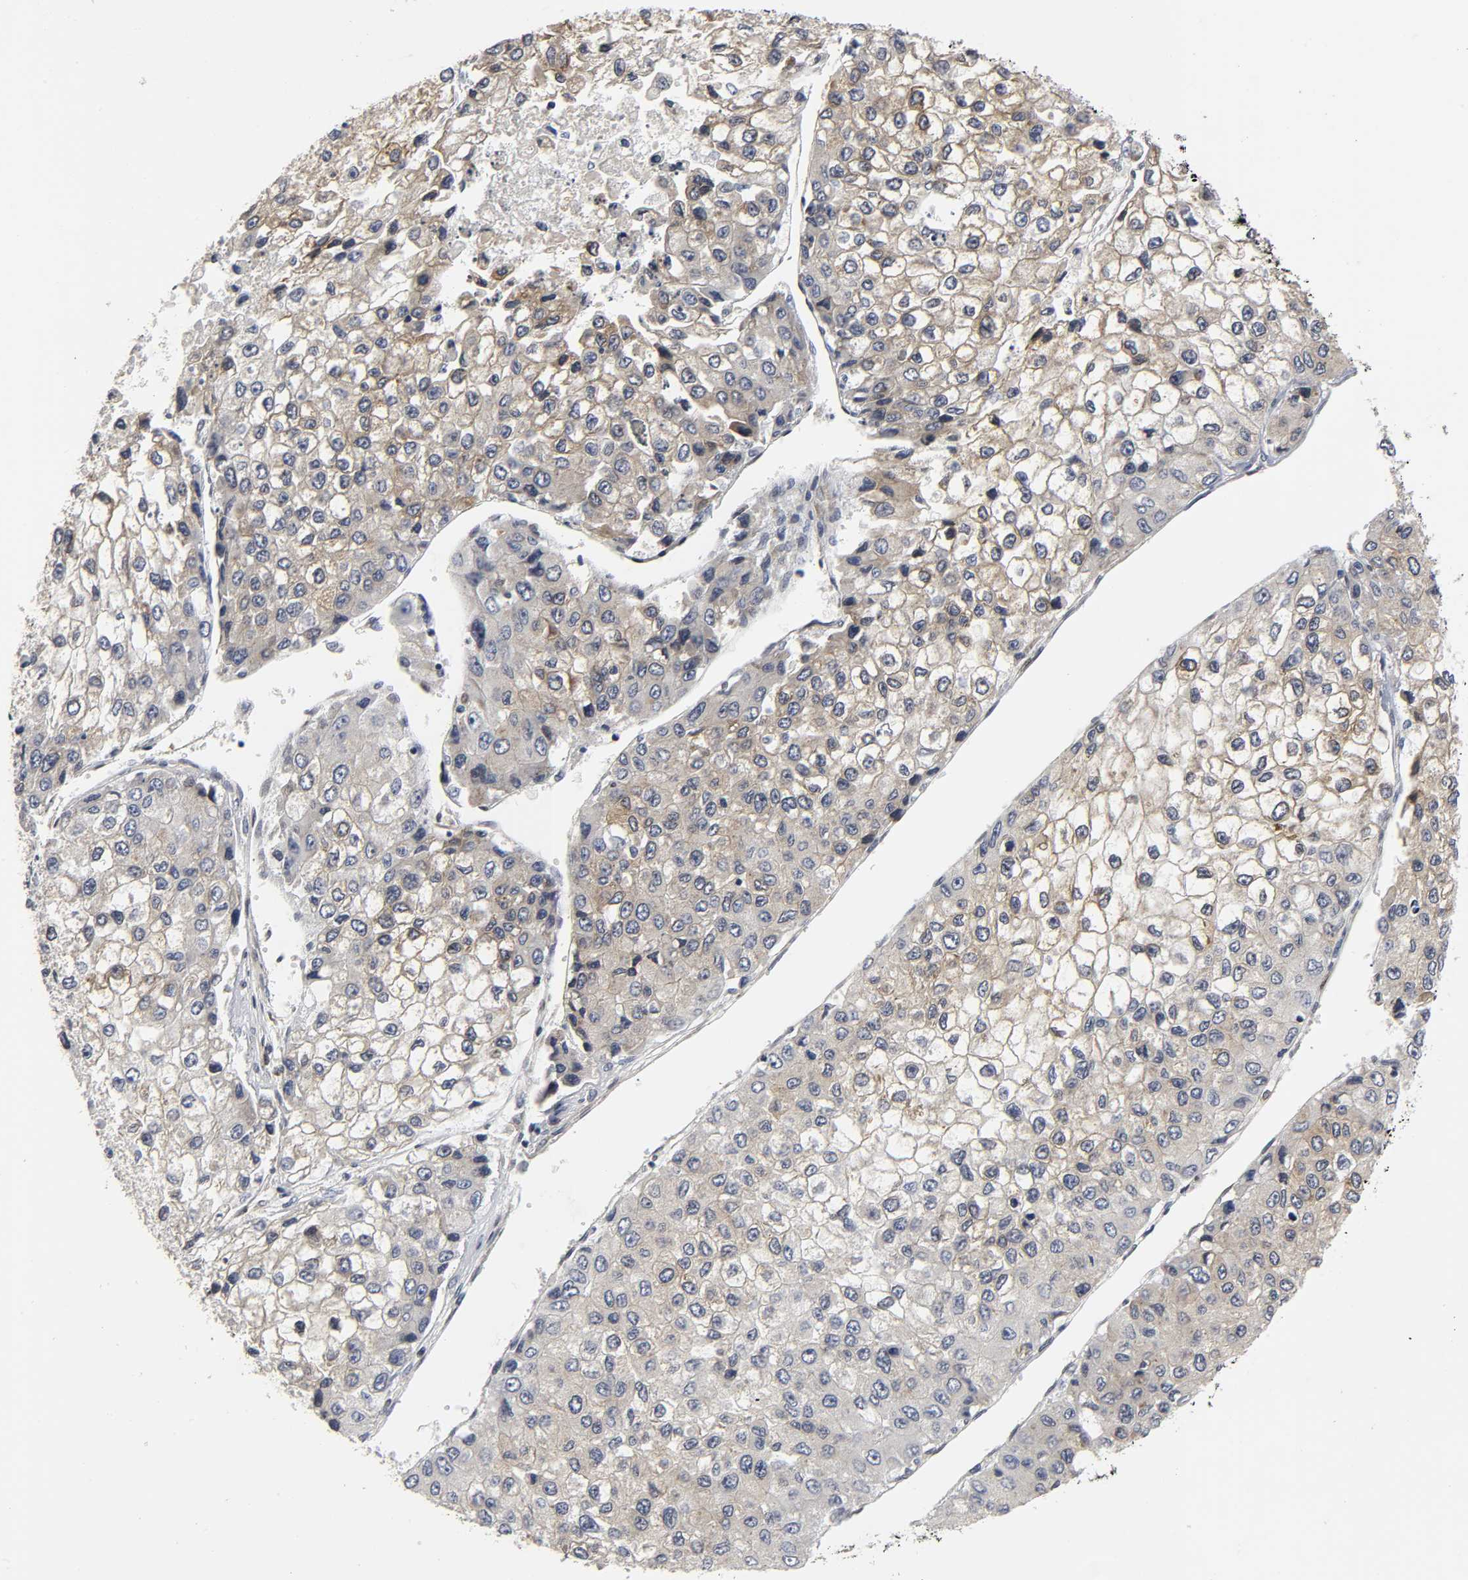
{"staining": {"intensity": "weak", "quantity": "<25%", "location": "cytoplasmic/membranous"}, "tissue": "liver cancer", "cell_type": "Tumor cells", "image_type": "cancer", "snomed": [{"axis": "morphology", "description": "Carcinoma, Hepatocellular, NOS"}, {"axis": "topography", "description": "Liver"}], "caption": "An IHC photomicrograph of hepatocellular carcinoma (liver) is shown. There is no staining in tumor cells of hepatocellular carcinoma (liver).", "gene": "ASB6", "patient": {"sex": "female", "age": 66}}